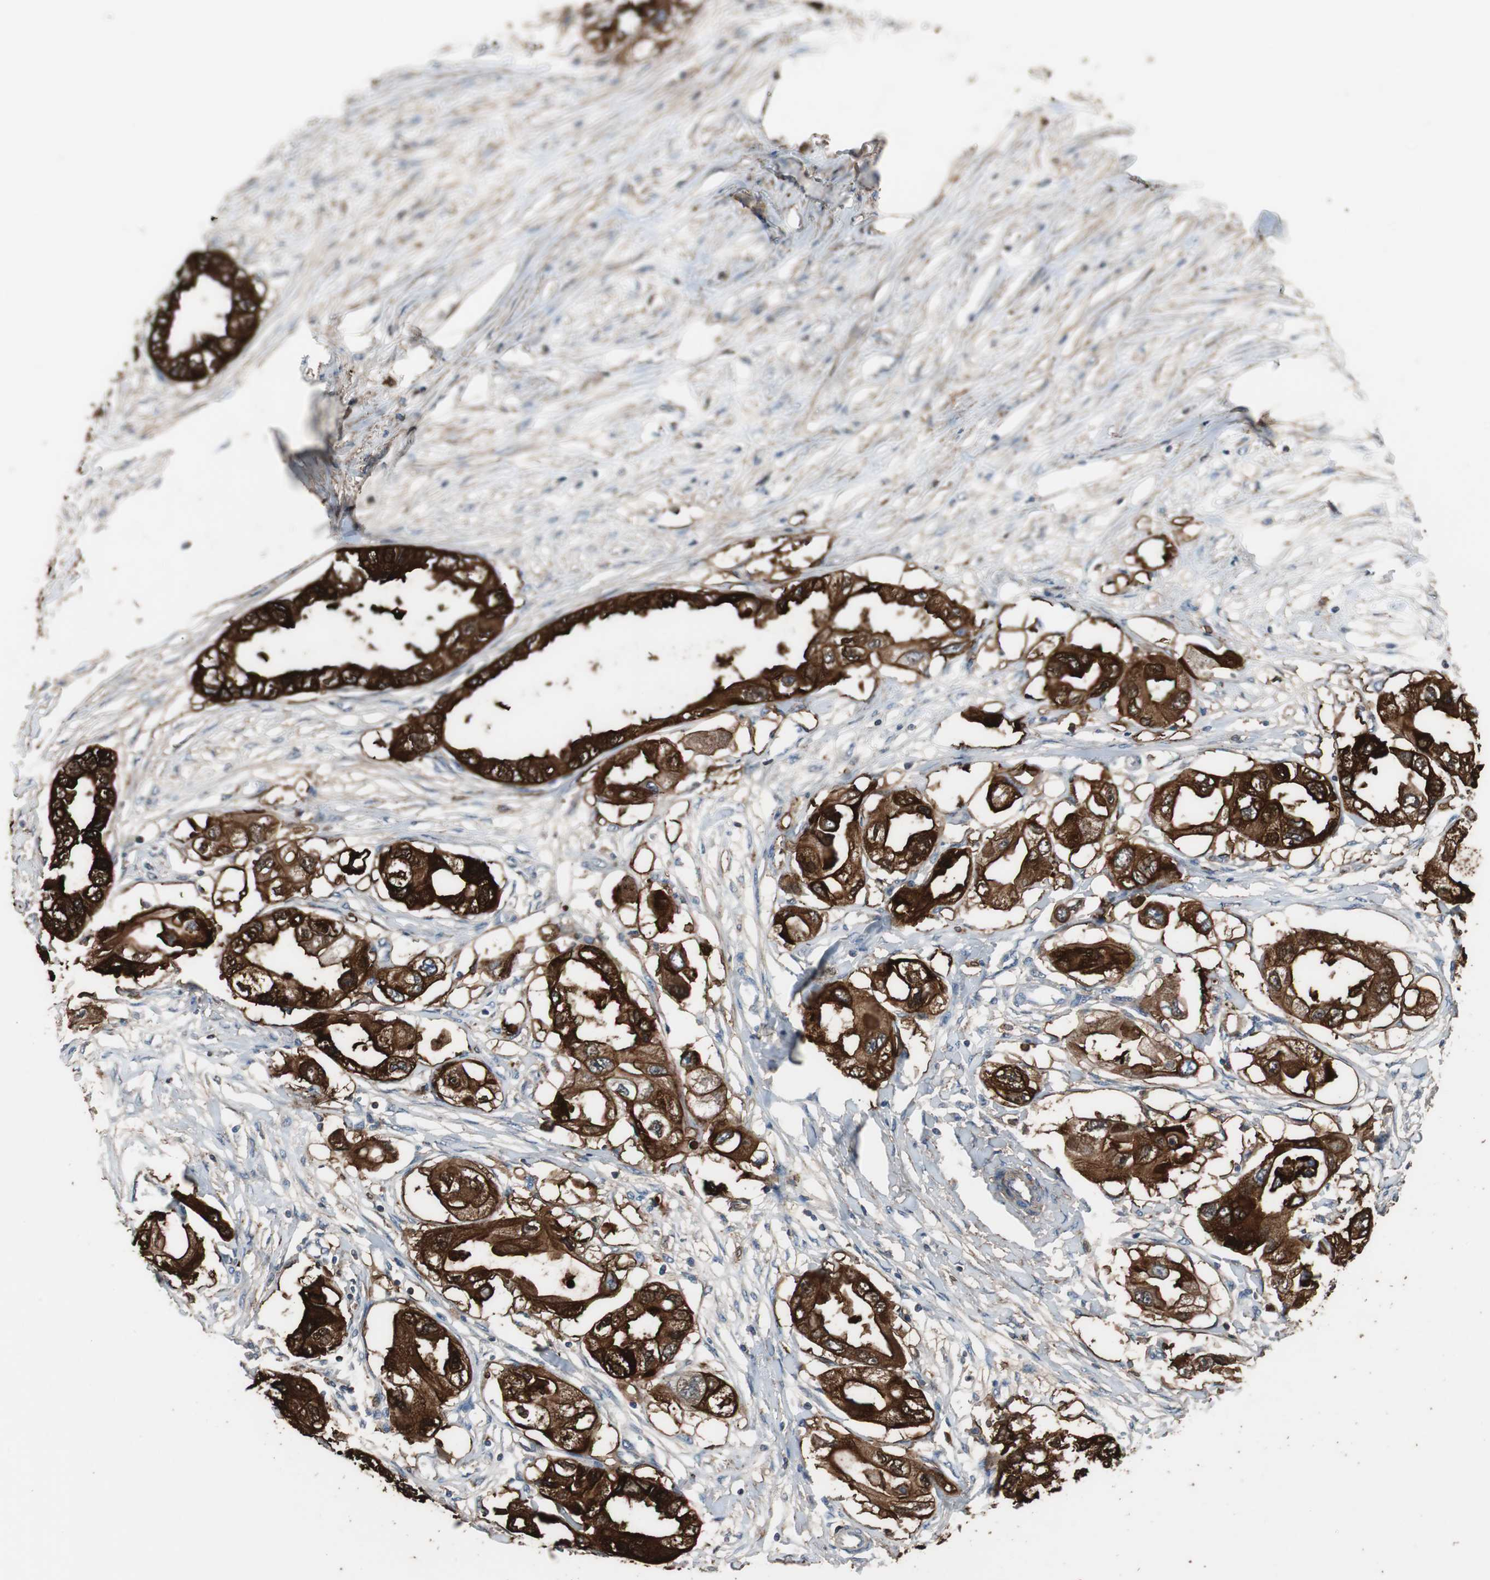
{"staining": {"intensity": "strong", "quantity": ">75%", "location": "cytoplasmic/membranous"}, "tissue": "endometrial cancer", "cell_type": "Tumor cells", "image_type": "cancer", "snomed": [{"axis": "morphology", "description": "Adenocarcinoma, NOS"}, {"axis": "topography", "description": "Endometrium"}], "caption": "This photomicrograph demonstrates adenocarcinoma (endometrial) stained with IHC to label a protein in brown. The cytoplasmic/membranous of tumor cells show strong positivity for the protein. Nuclei are counter-stained blue.", "gene": "ANXA4", "patient": {"sex": "female", "age": 67}}